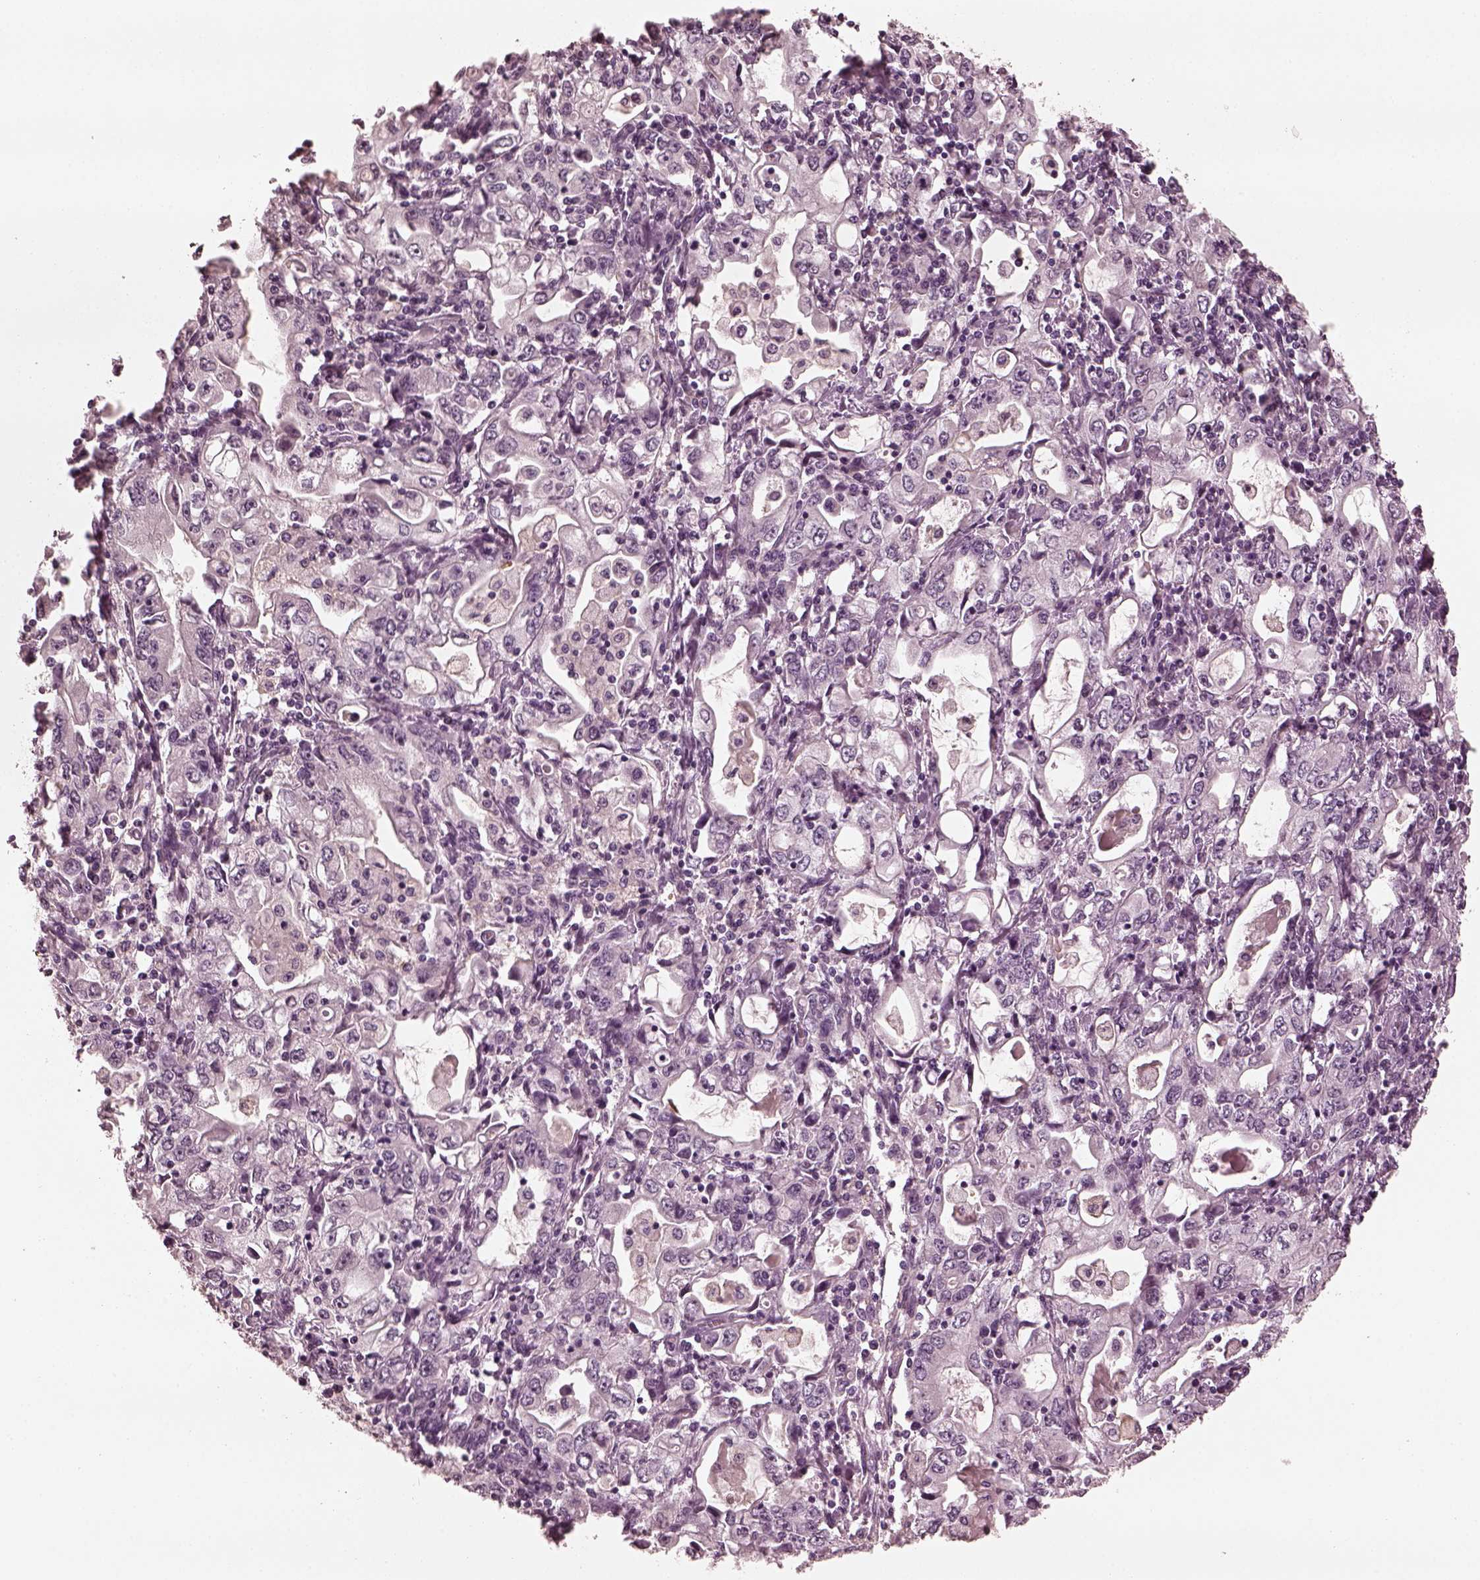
{"staining": {"intensity": "negative", "quantity": "none", "location": "none"}, "tissue": "stomach cancer", "cell_type": "Tumor cells", "image_type": "cancer", "snomed": [{"axis": "morphology", "description": "Adenocarcinoma, NOS"}, {"axis": "topography", "description": "Stomach, lower"}], "caption": "A micrograph of adenocarcinoma (stomach) stained for a protein shows no brown staining in tumor cells.", "gene": "KRT79", "patient": {"sex": "female", "age": 72}}